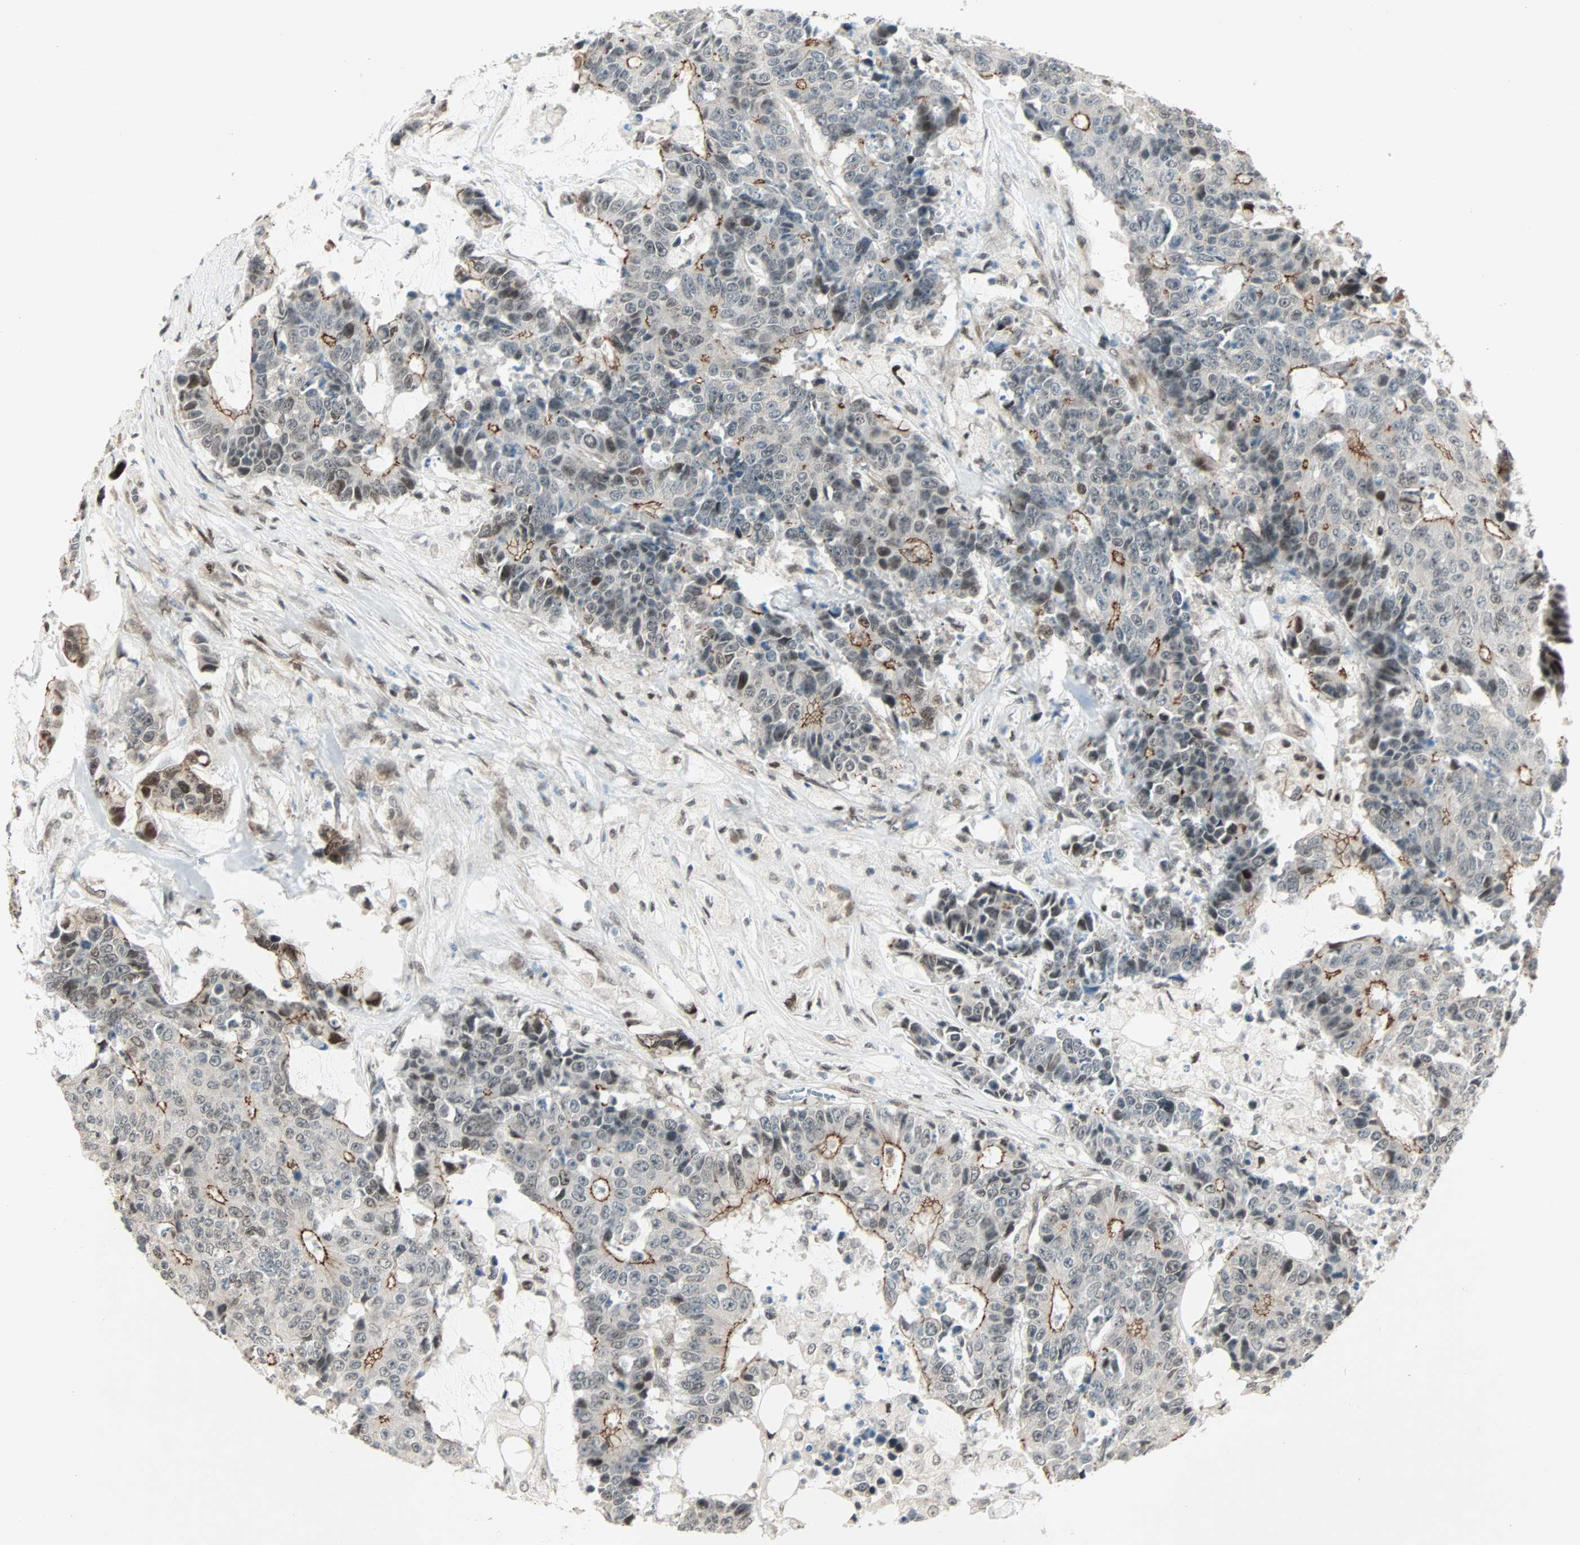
{"staining": {"intensity": "moderate", "quantity": "<25%", "location": "cytoplasmic/membranous"}, "tissue": "colorectal cancer", "cell_type": "Tumor cells", "image_type": "cancer", "snomed": [{"axis": "morphology", "description": "Adenocarcinoma, NOS"}, {"axis": "topography", "description": "Colon"}], "caption": "The photomicrograph shows immunohistochemical staining of colorectal cancer (adenocarcinoma). There is moderate cytoplasmic/membranous staining is present in about <25% of tumor cells. The staining was performed using DAB, with brown indicating positive protein expression. Nuclei are stained blue with hematoxylin.", "gene": "CBX4", "patient": {"sex": "female", "age": 86}}